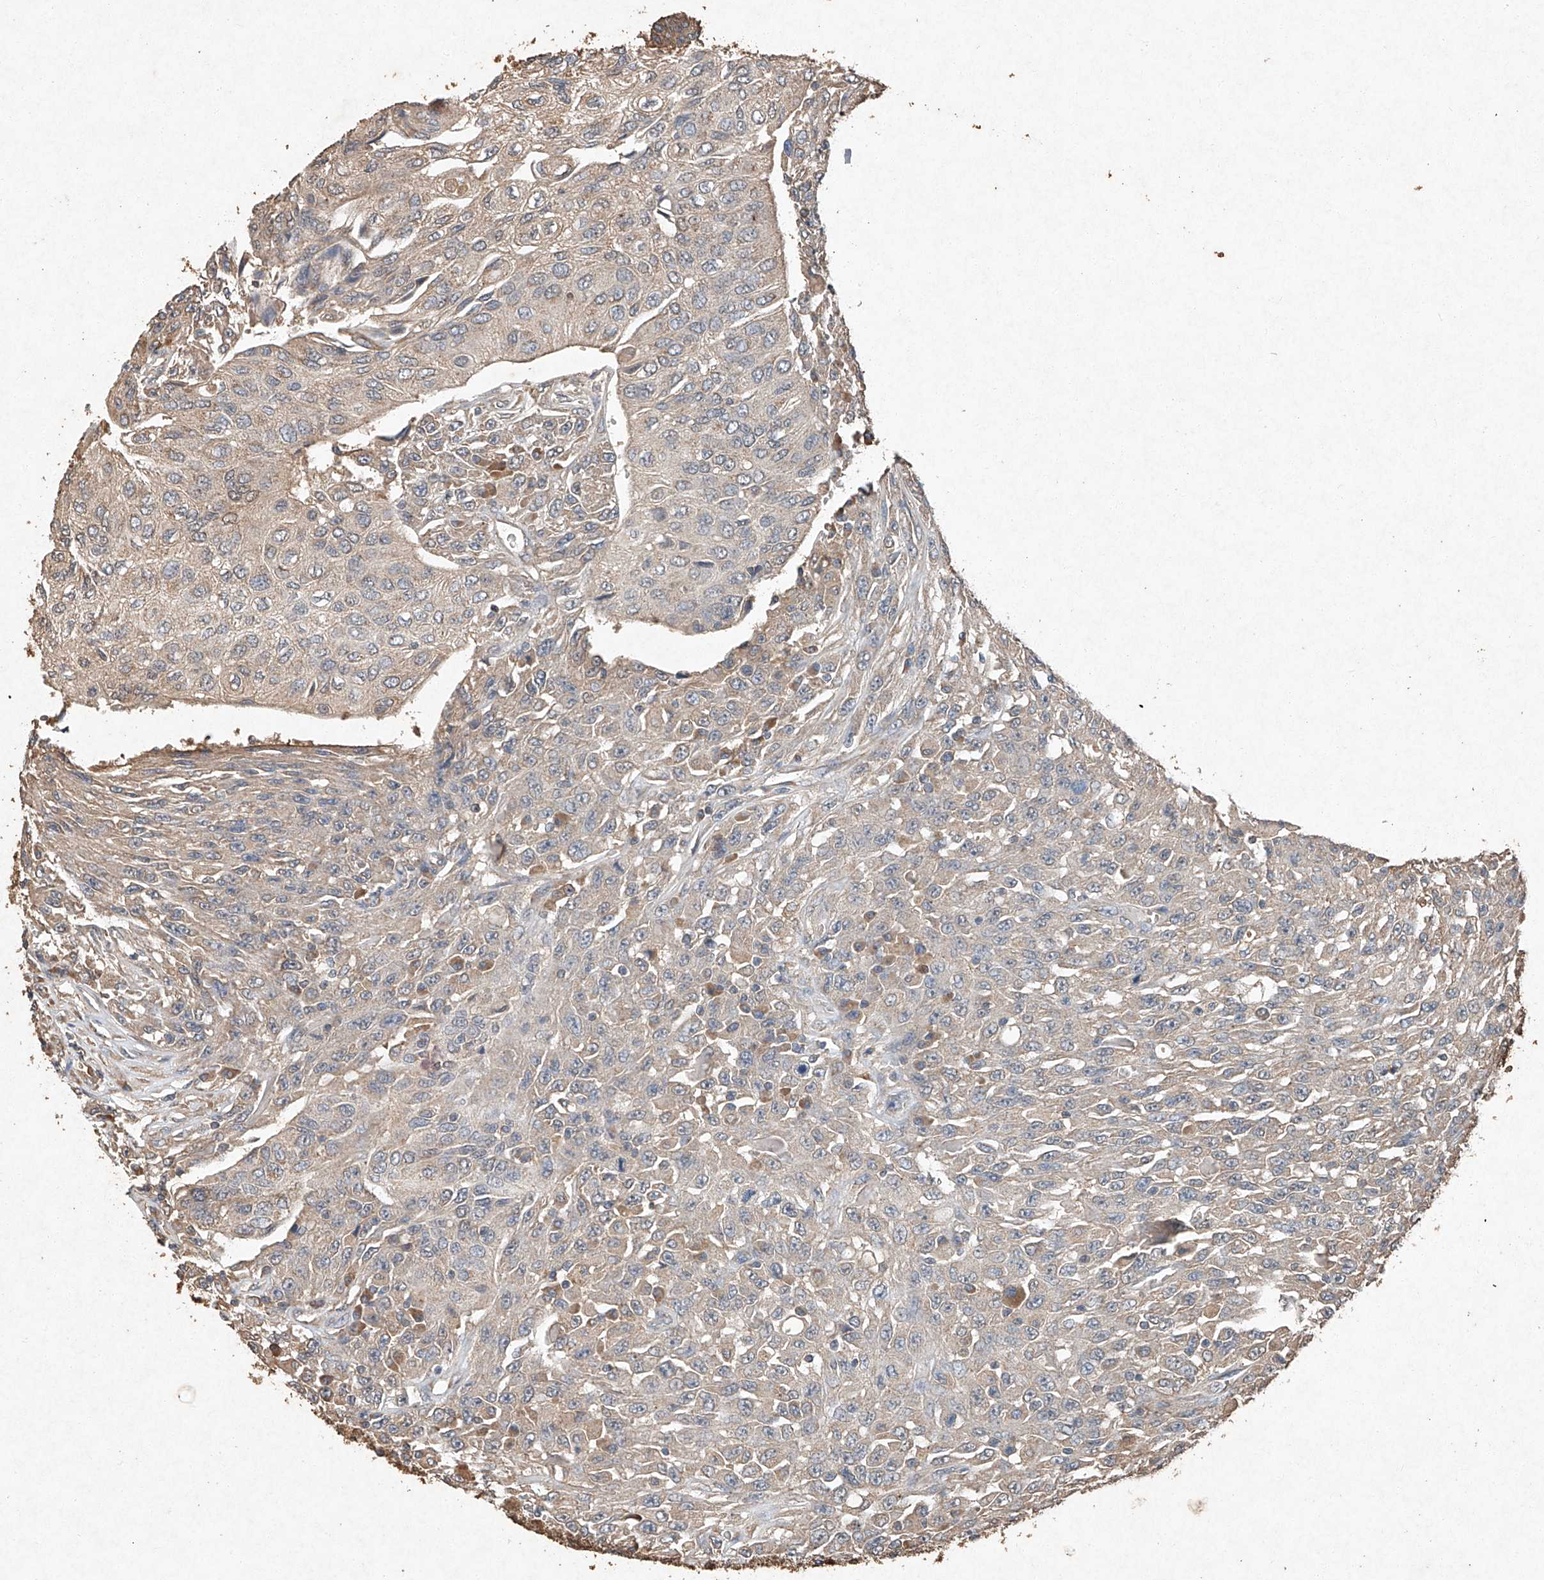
{"staining": {"intensity": "weak", "quantity": "25%-75%", "location": "cytoplasmic/membranous"}, "tissue": "urothelial cancer", "cell_type": "Tumor cells", "image_type": "cancer", "snomed": [{"axis": "morphology", "description": "Urothelial carcinoma, High grade"}, {"axis": "topography", "description": "Urinary bladder"}], "caption": "Urothelial cancer stained with a protein marker reveals weak staining in tumor cells.", "gene": "STK3", "patient": {"sex": "male", "age": 66}}